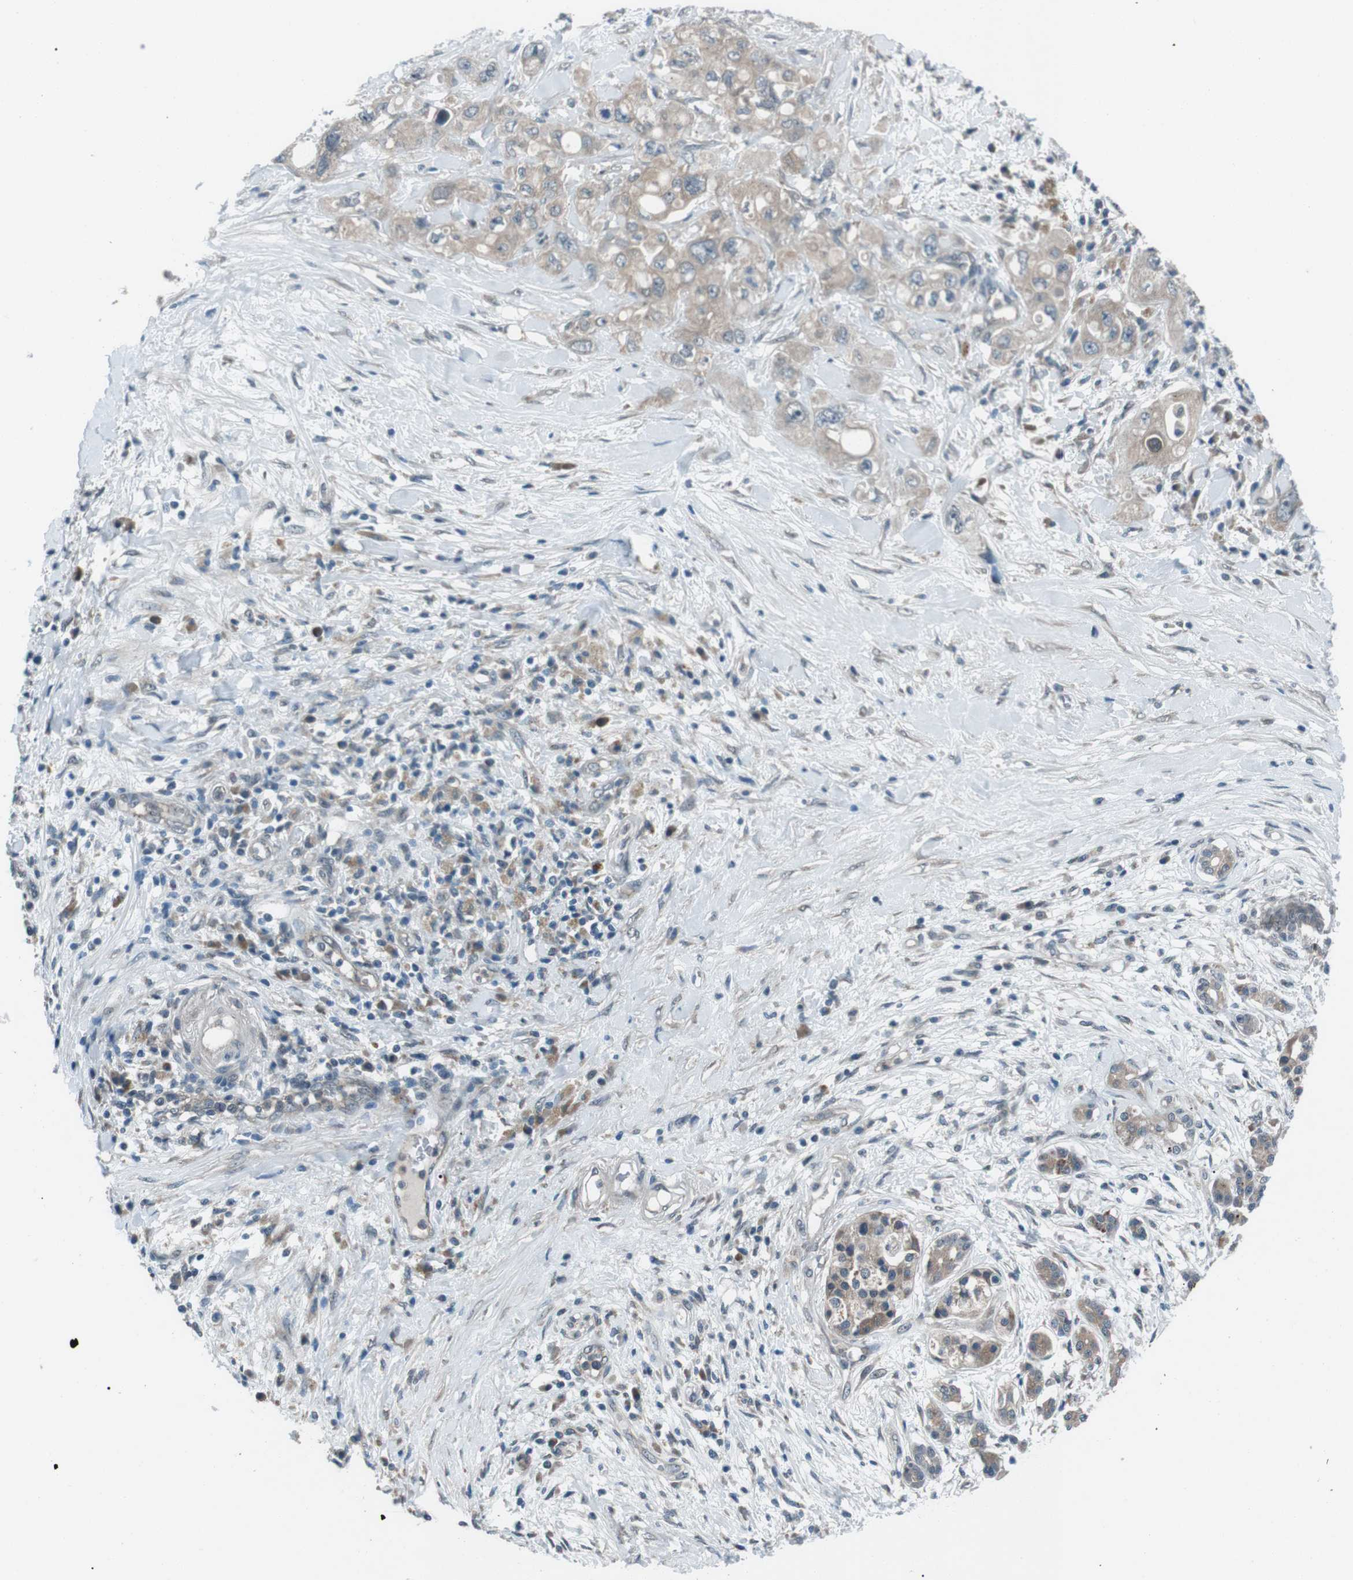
{"staining": {"intensity": "weak", "quantity": "25%-75%", "location": "cytoplasmic/membranous"}, "tissue": "pancreatic cancer", "cell_type": "Tumor cells", "image_type": "cancer", "snomed": [{"axis": "morphology", "description": "Adenocarcinoma, NOS"}, {"axis": "topography", "description": "Pancreas"}], "caption": "Protein staining demonstrates weak cytoplasmic/membranous staining in about 25%-75% of tumor cells in adenocarcinoma (pancreatic).", "gene": "LRIG2", "patient": {"sex": "female", "age": 56}}